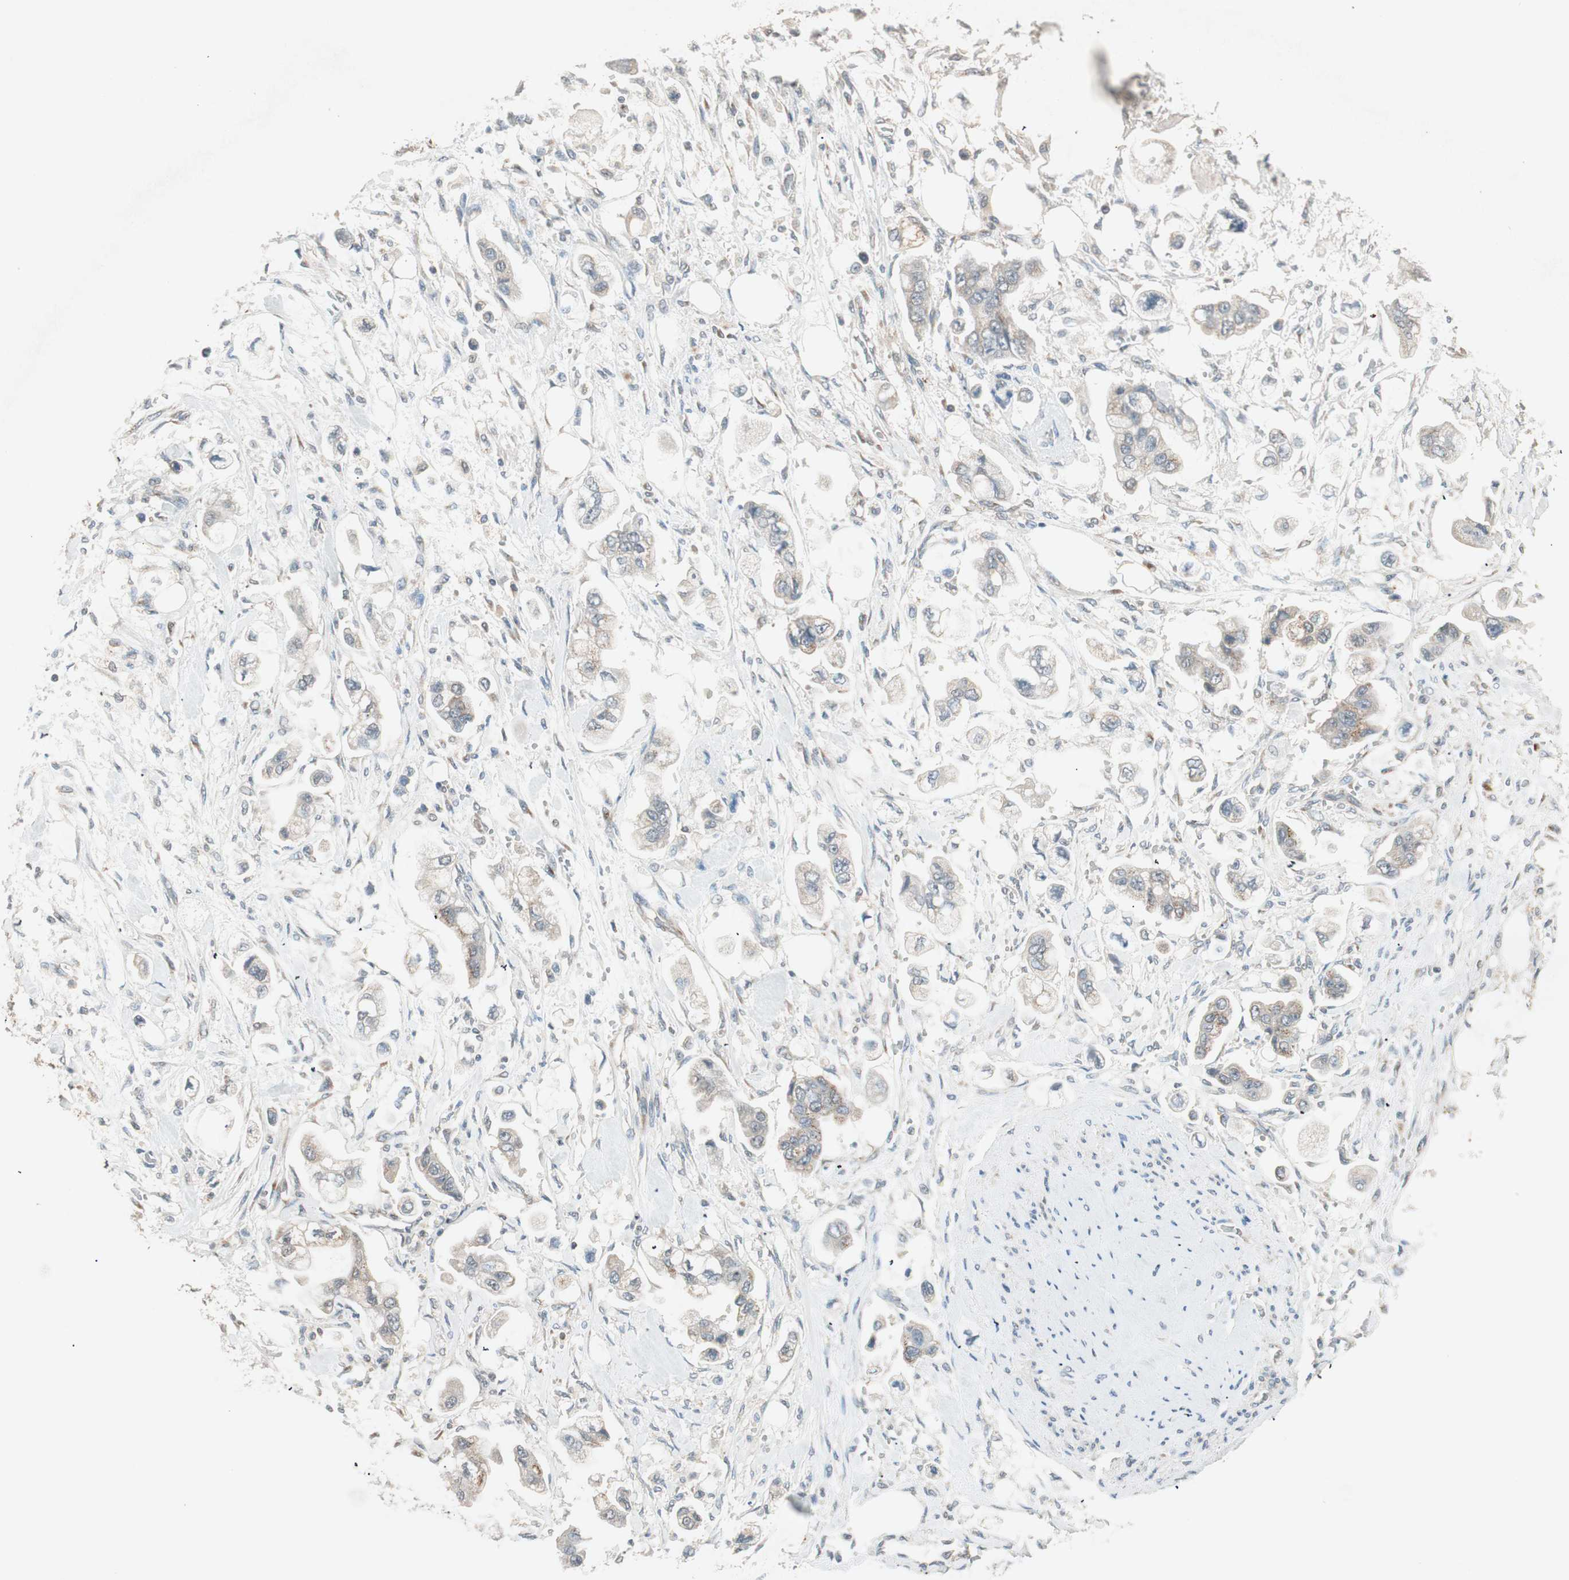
{"staining": {"intensity": "weak", "quantity": "<25%", "location": "cytoplasmic/membranous"}, "tissue": "stomach cancer", "cell_type": "Tumor cells", "image_type": "cancer", "snomed": [{"axis": "morphology", "description": "Adenocarcinoma, NOS"}, {"axis": "topography", "description": "Stomach"}], "caption": "Tumor cells show no significant expression in stomach adenocarcinoma. (DAB (3,3'-diaminobenzidine) immunohistochemistry (IHC) with hematoxylin counter stain).", "gene": "SEC16A", "patient": {"sex": "male", "age": 62}}